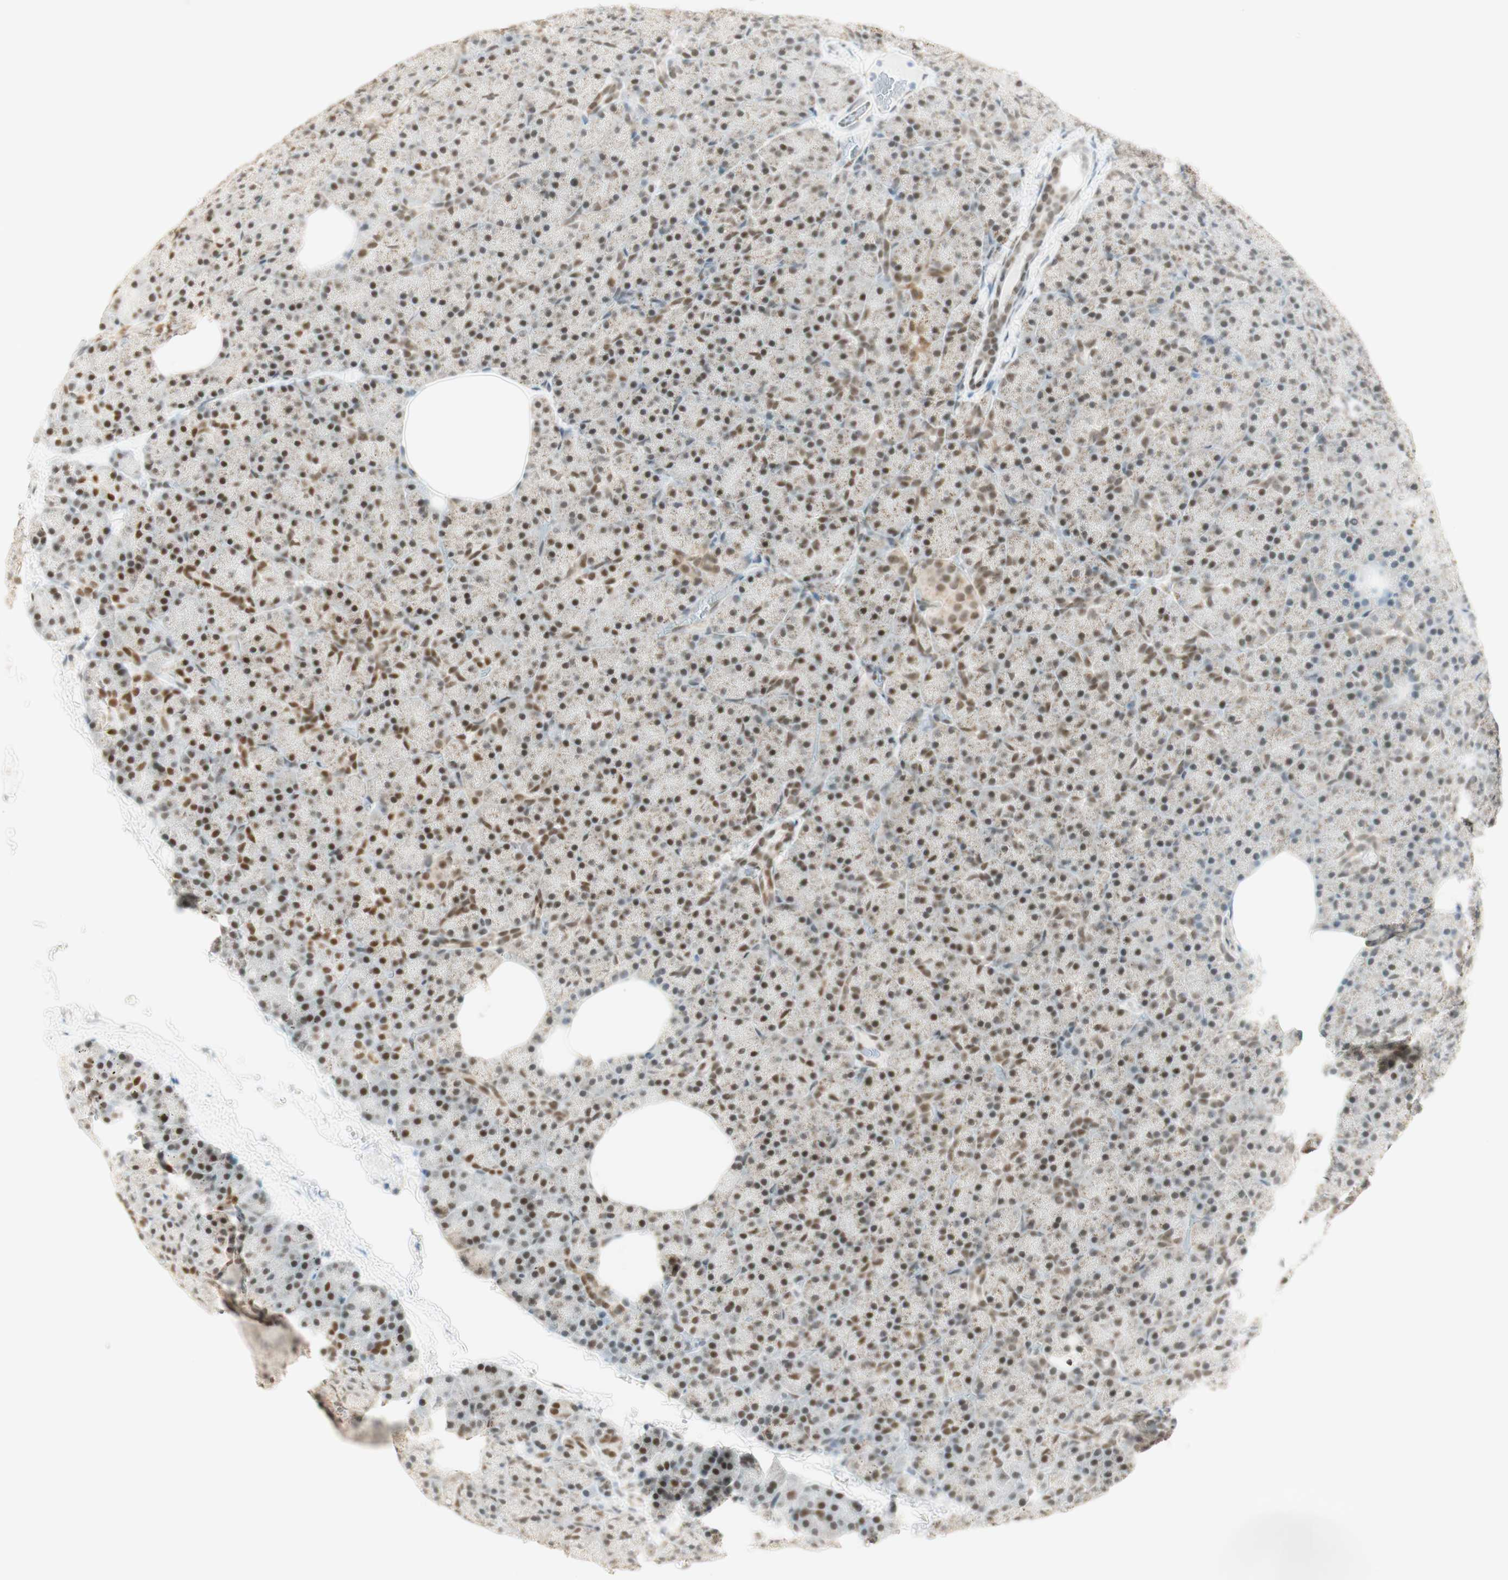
{"staining": {"intensity": "moderate", "quantity": ">75%", "location": "nuclear"}, "tissue": "pancreas", "cell_type": "Exocrine glandular cells", "image_type": "normal", "snomed": [{"axis": "morphology", "description": "Normal tissue, NOS"}, {"axis": "topography", "description": "Pancreas"}], "caption": "High-magnification brightfield microscopy of benign pancreas stained with DAB (3,3'-diaminobenzidine) (brown) and counterstained with hematoxylin (blue). exocrine glandular cells exhibit moderate nuclear expression is seen in about>75% of cells.", "gene": "ZNF782", "patient": {"sex": "female", "age": 35}}